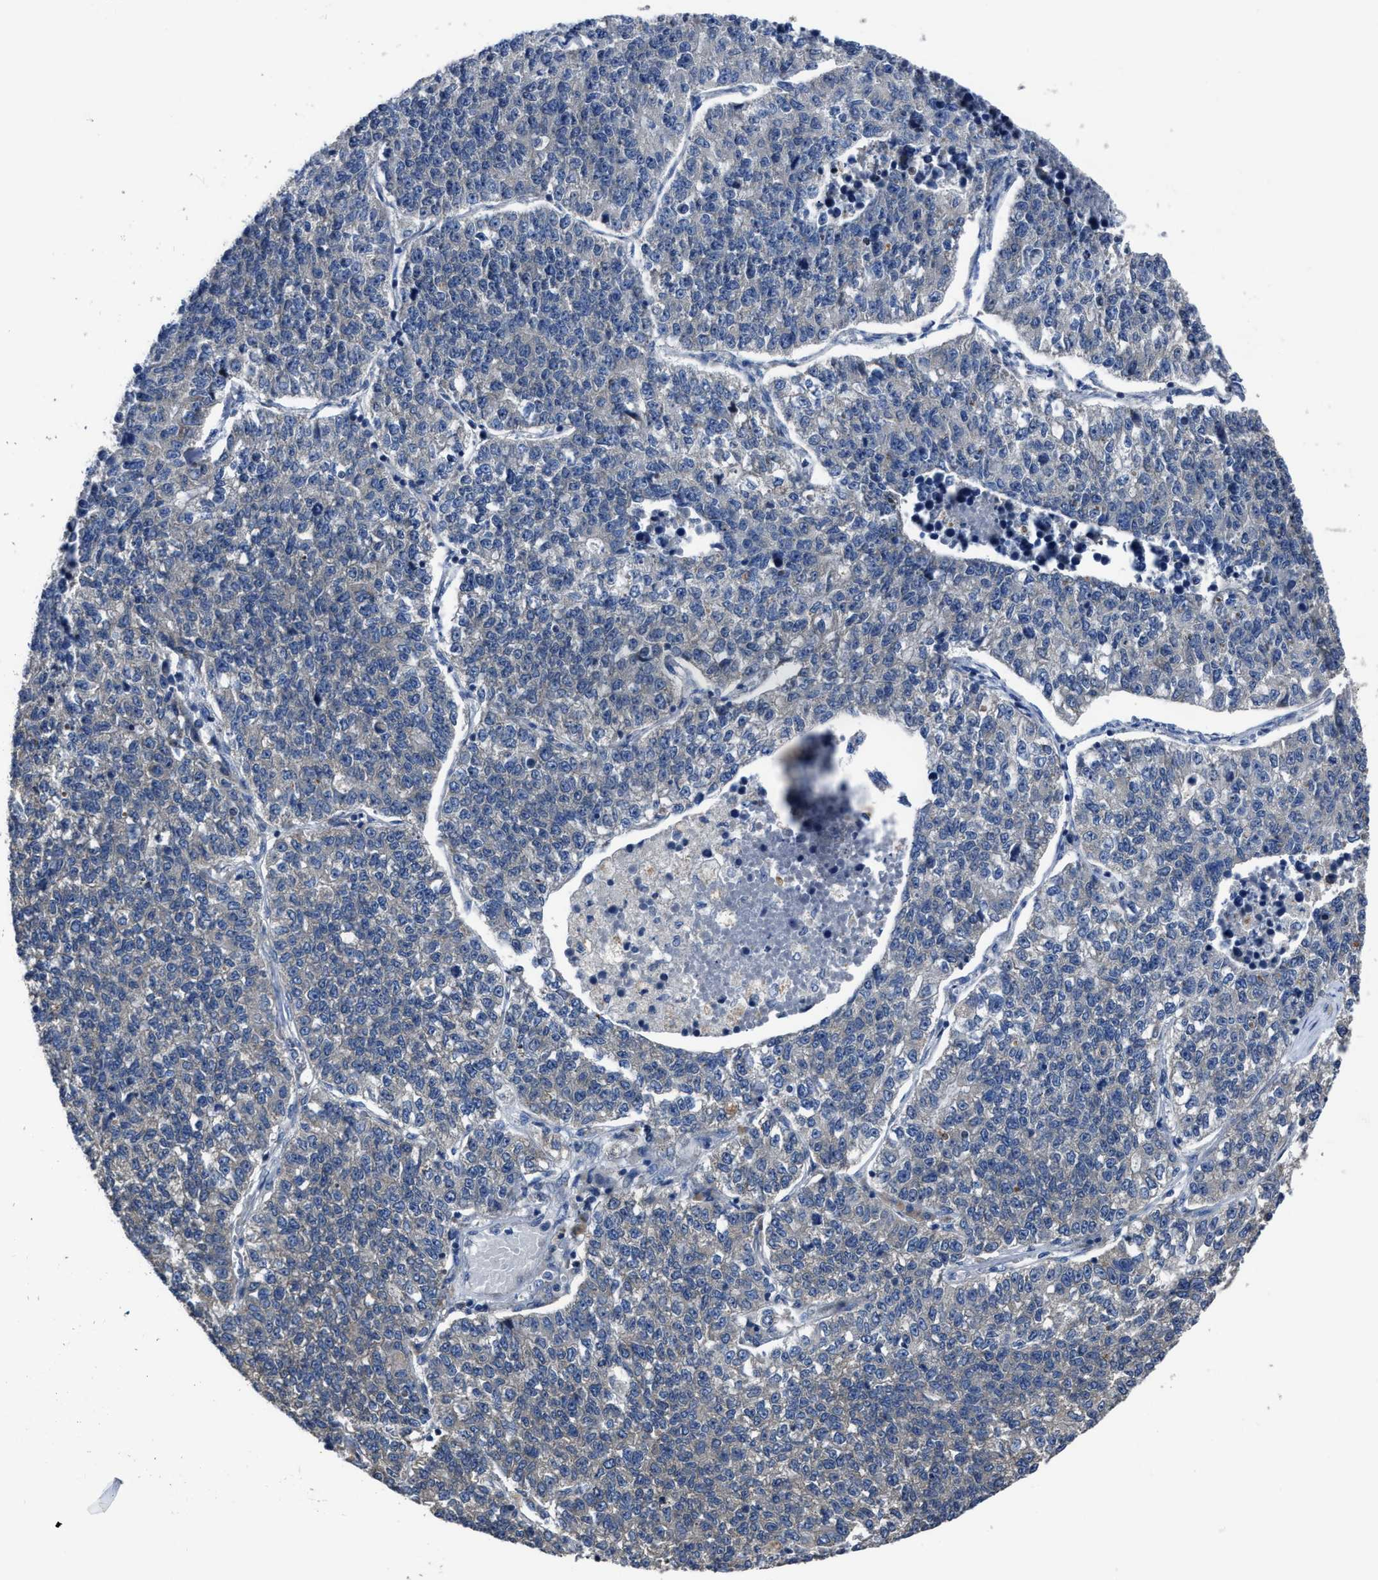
{"staining": {"intensity": "negative", "quantity": "none", "location": "none"}, "tissue": "lung cancer", "cell_type": "Tumor cells", "image_type": "cancer", "snomed": [{"axis": "morphology", "description": "Adenocarcinoma, NOS"}, {"axis": "topography", "description": "Lung"}], "caption": "IHC photomicrograph of human lung cancer stained for a protein (brown), which shows no expression in tumor cells. (DAB (3,3'-diaminobenzidine) IHC visualized using brightfield microscopy, high magnification).", "gene": "UPF1", "patient": {"sex": "male", "age": 49}}